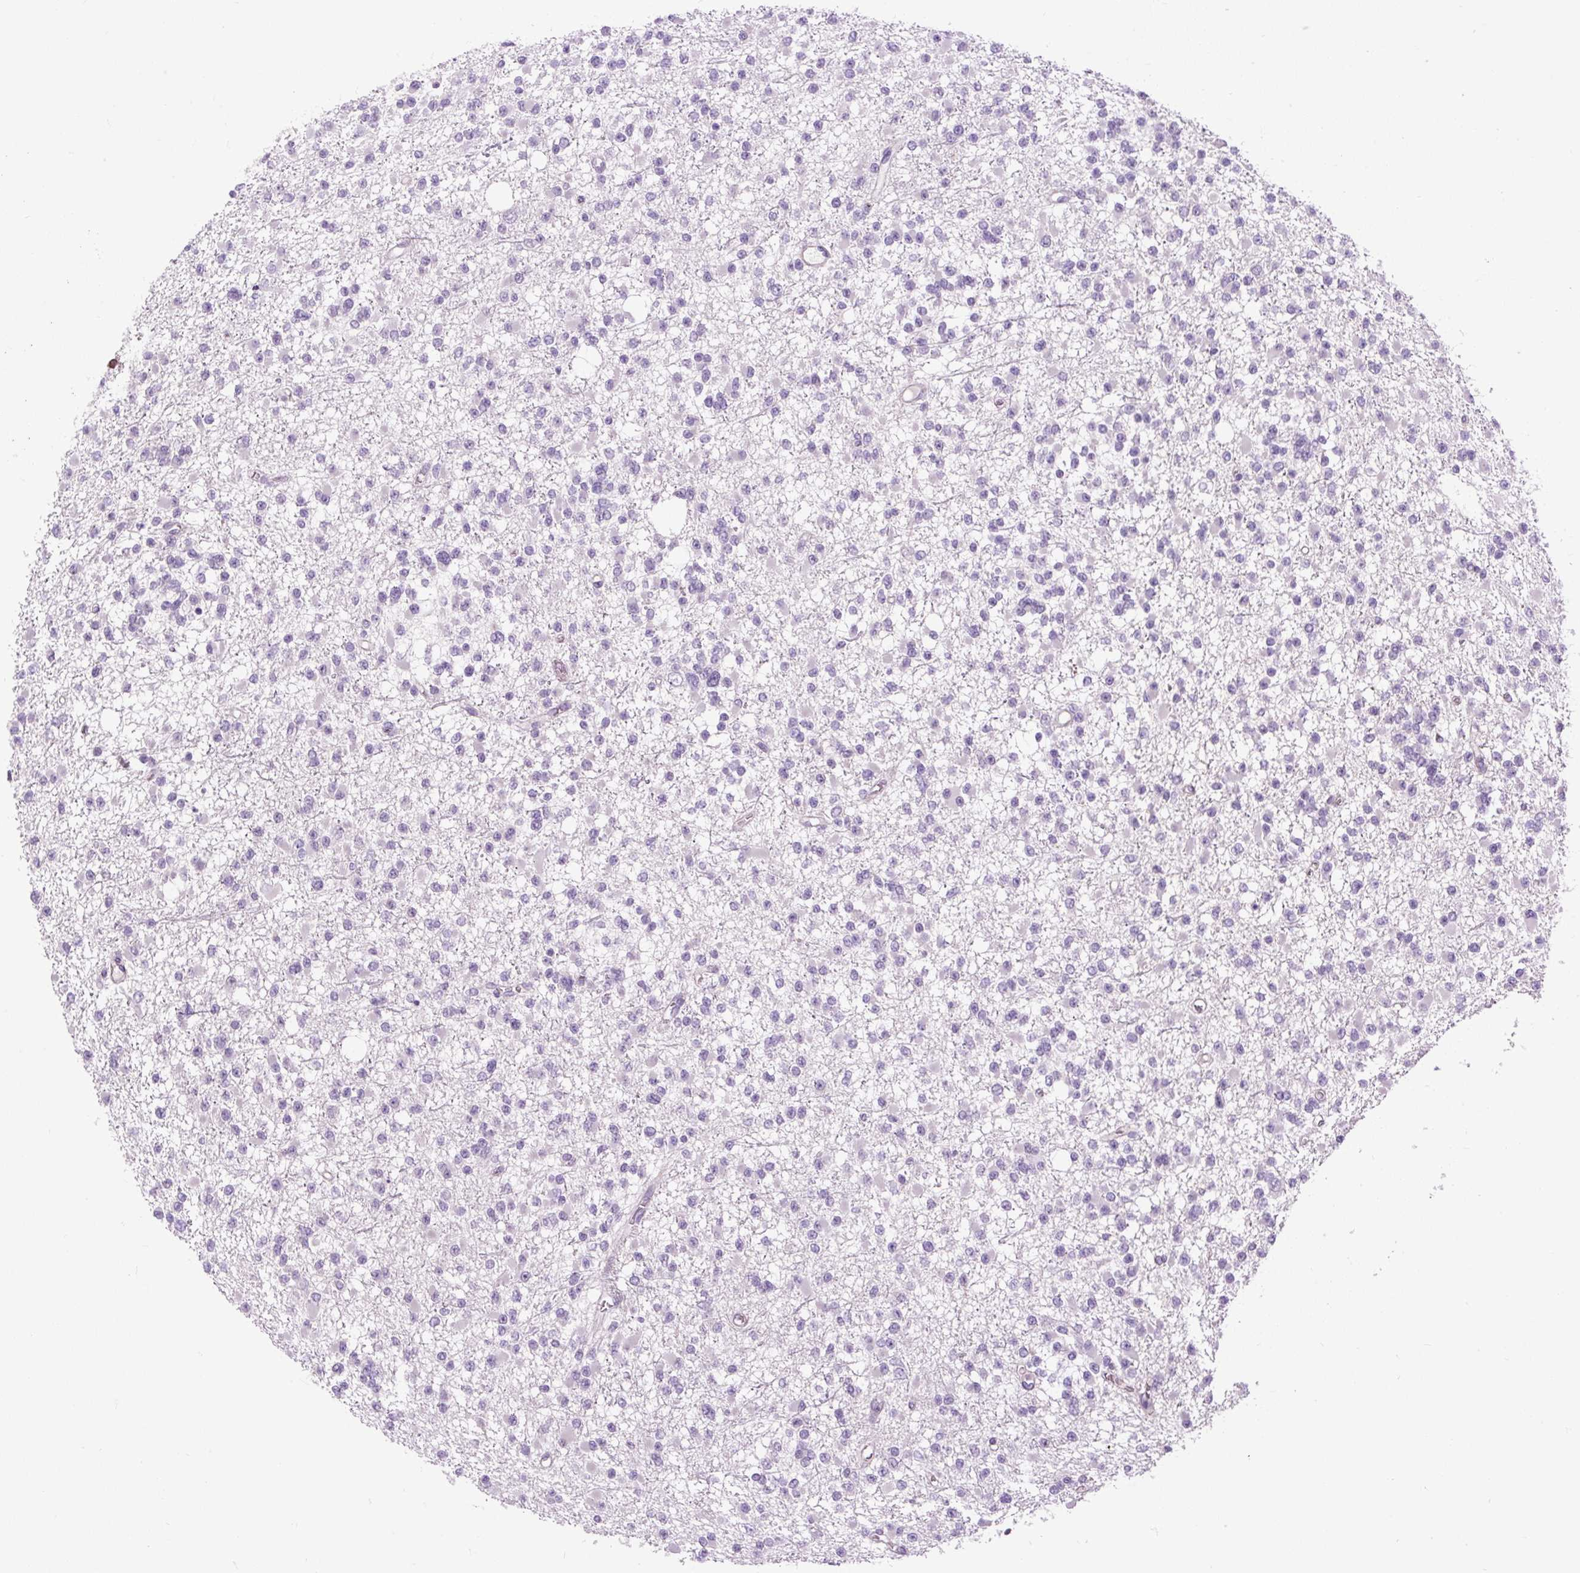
{"staining": {"intensity": "negative", "quantity": "none", "location": "none"}, "tissue": "glioma", "cell_type": "Tumor cells", "image_type": "cancer", "snomed": [{"axis": "morphology", "description": "Glioma, malignant, Low grade"}, {"axis": "topography", "description": "Brain"}], "caption": "IHC of malignant low-grade glioma exhibits no staining in tumor cells.", "gene": "ZNF197", "patient": {"sex": "female", "age": 22}}